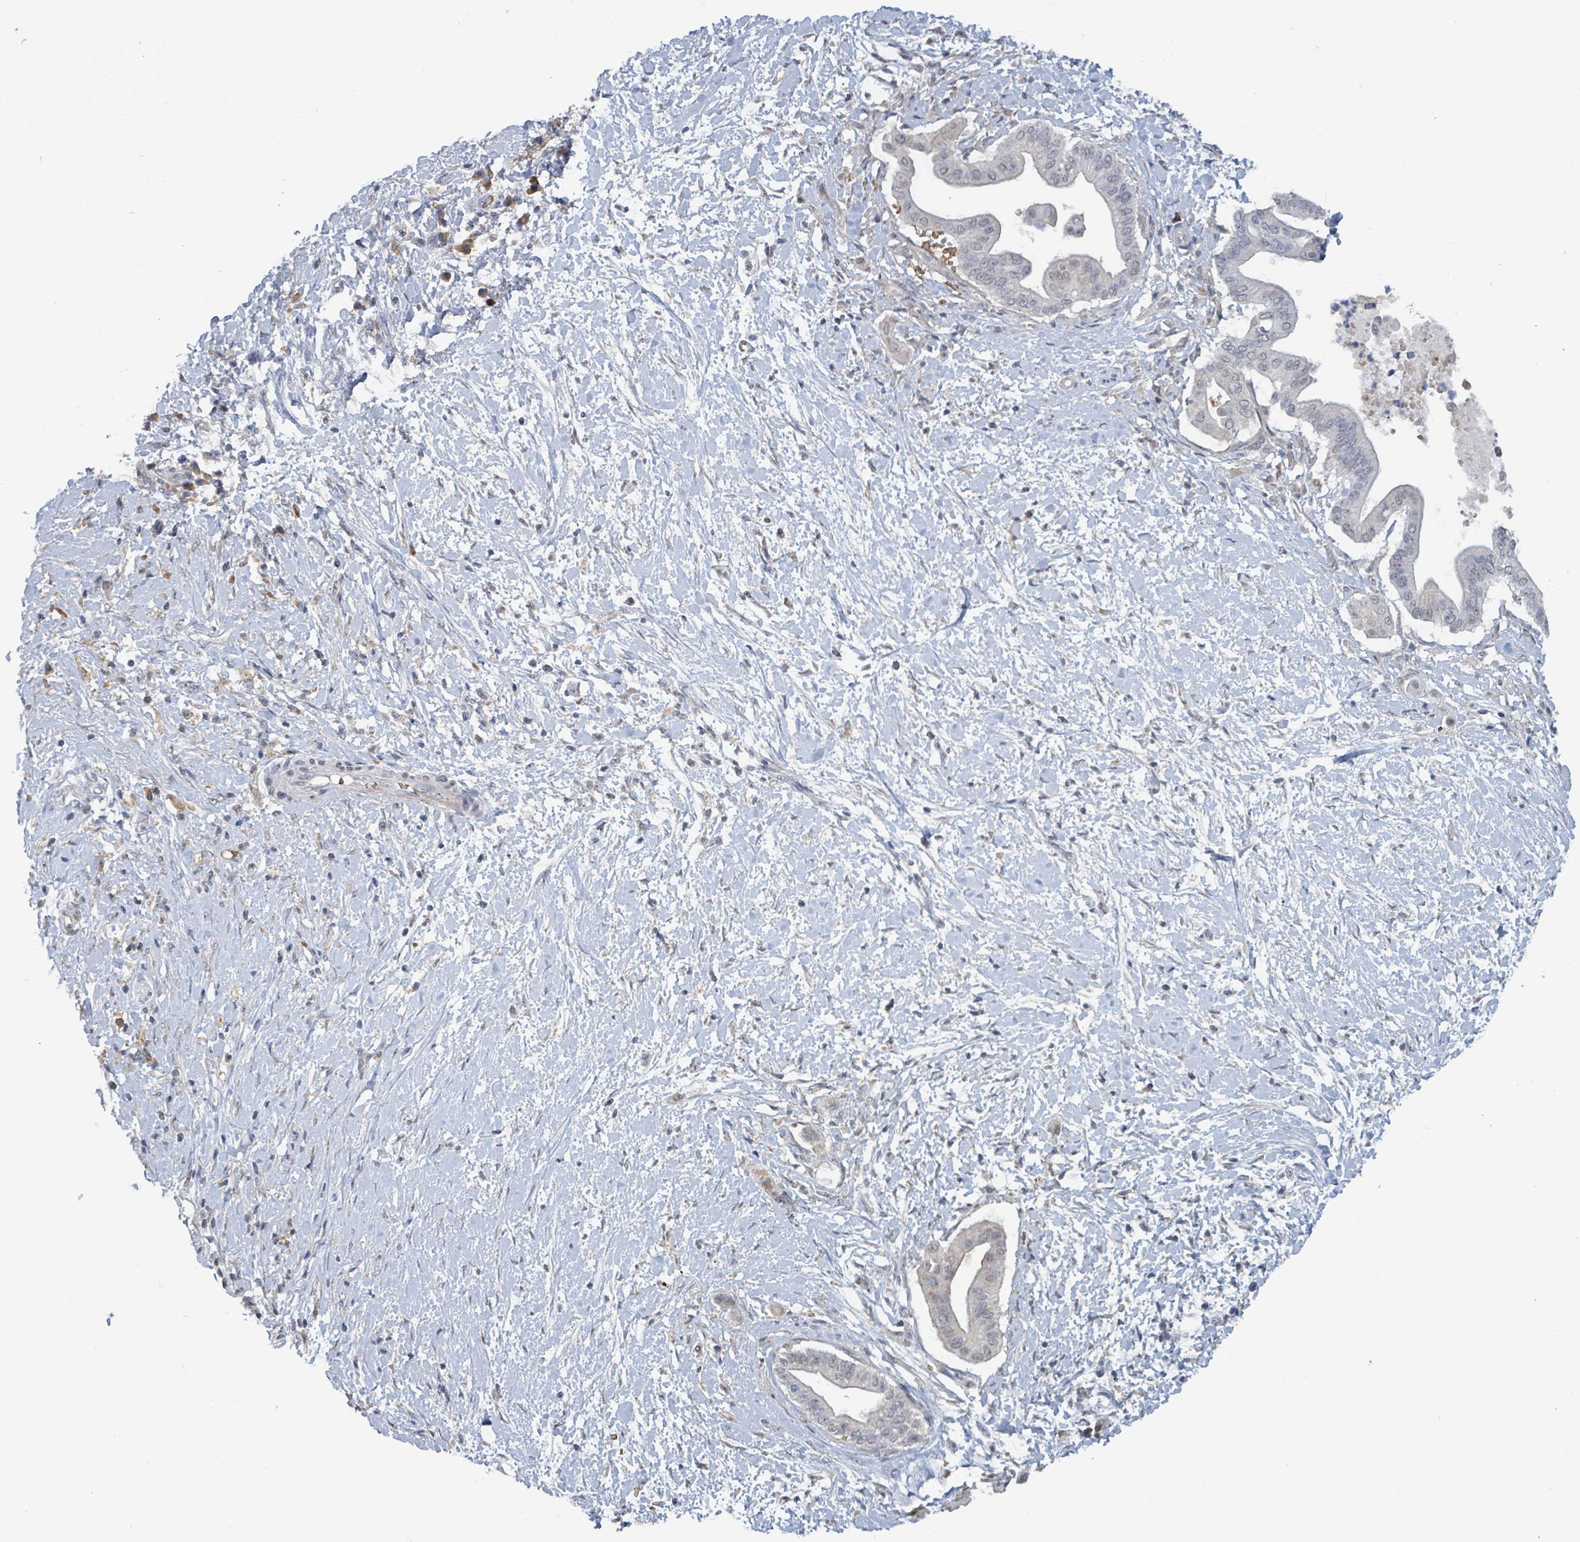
{"staining": {"intensity": "negative", "quantity": "none", "location": "none"}, "tissue": "pancreatic cancer", "cell_type": "Tumor cells", "image_type": "cancer", "snomed": [{"axis": "morphology", "description": "Adenocarcinoma, NOS"}, {"axis": "topography", "description": "Pancreas"}], "caption": "A micrograph of human pancreatic cancer is negative for staining in tumor cells.", "gene": "SEBOX", "patient": {"sex": "male", "age": 68}}